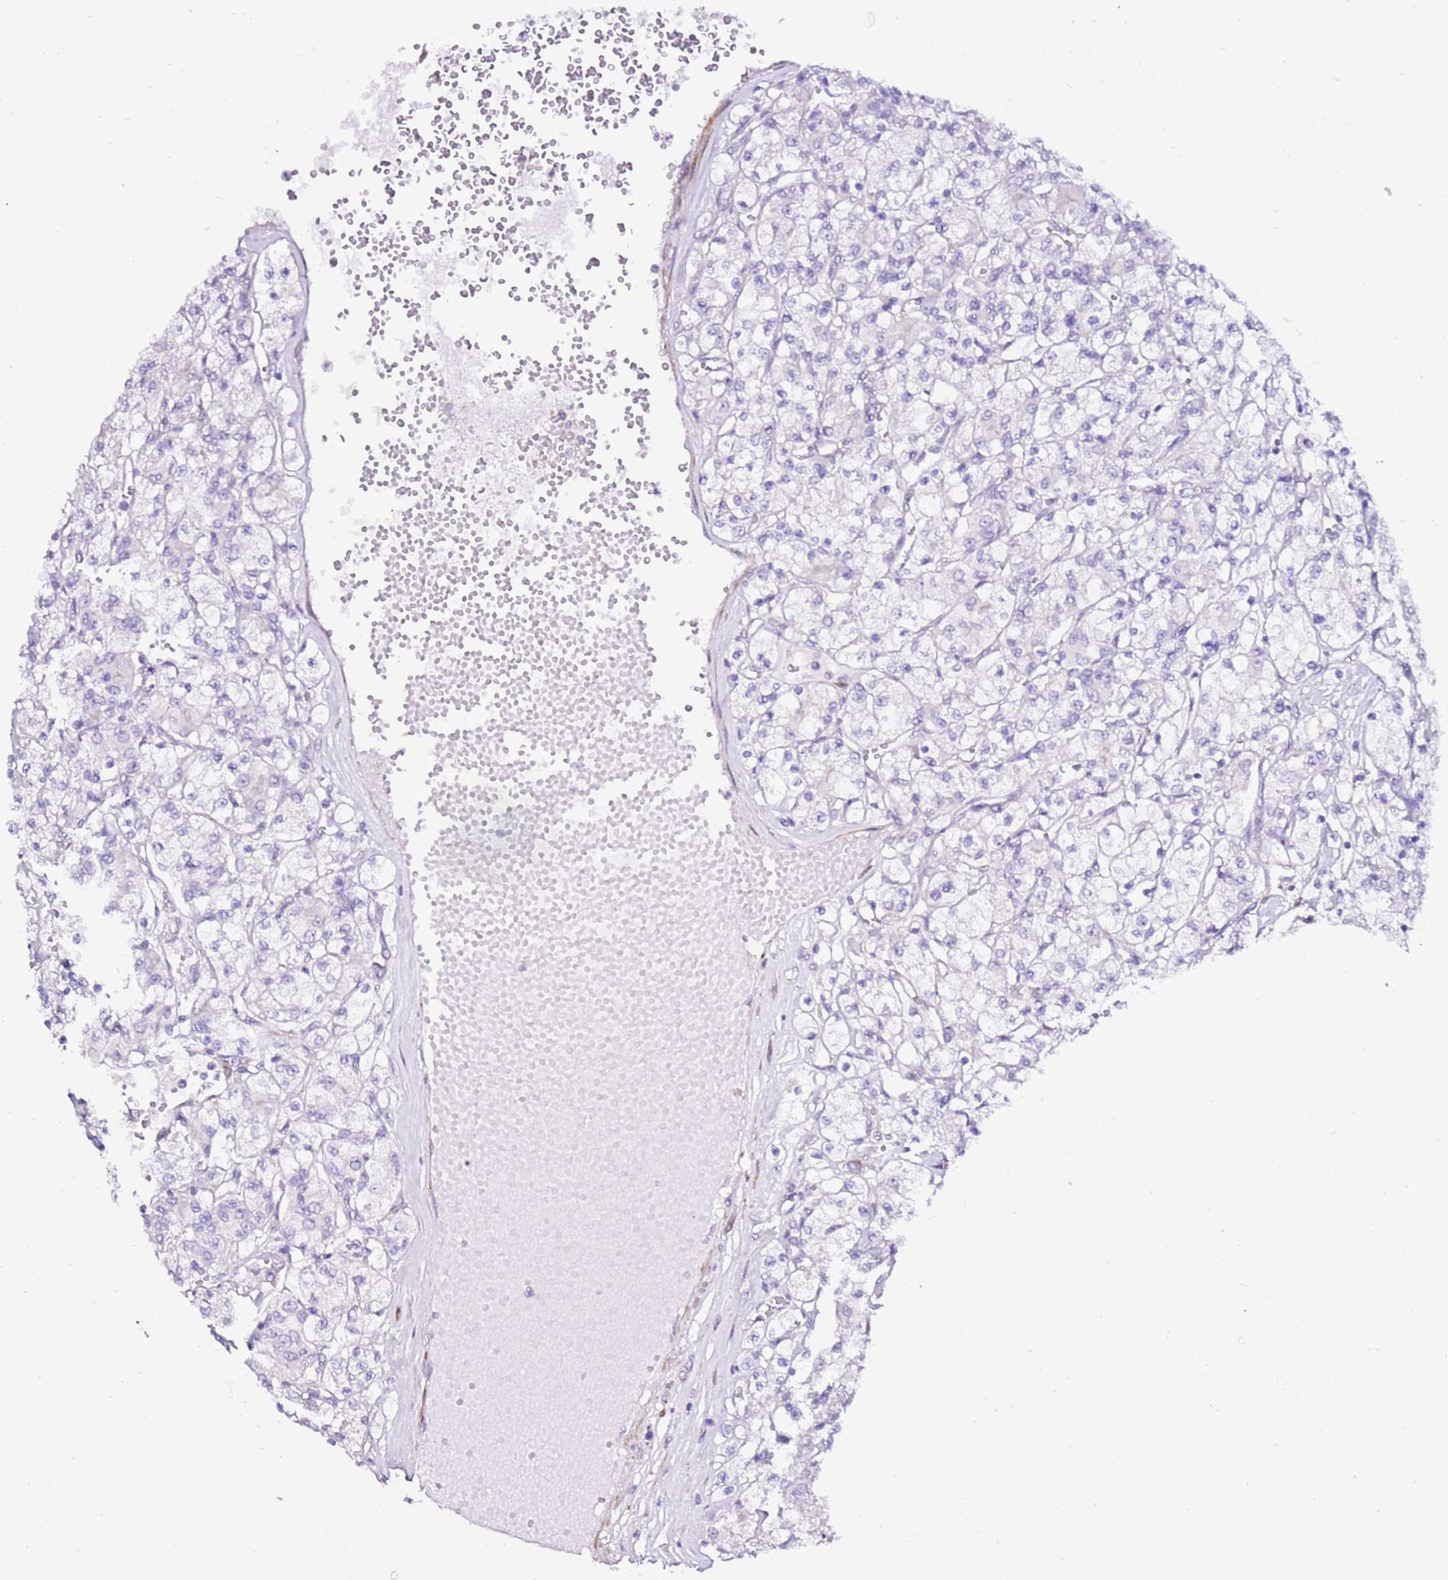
{"staining": {"intensity": "negative", "quantity": "none", "location": "none"}, "tissue": "renal cancer", "cell_type": "Tumor cells", "image_type": "cancer", "snomed": [{"axis": "morphology", "description": "Adenocarcinoma, NOS"}, {"axis": "topography", "description": "Kidney"}], "caption": "Image shows no significant protein expression in tumor cells of renal cancer. (Brightfield microscopy of DAB immunohistochemistry at high magnification).", "gene": "ART5", "patient": {"sex": "female", "age": 59}}